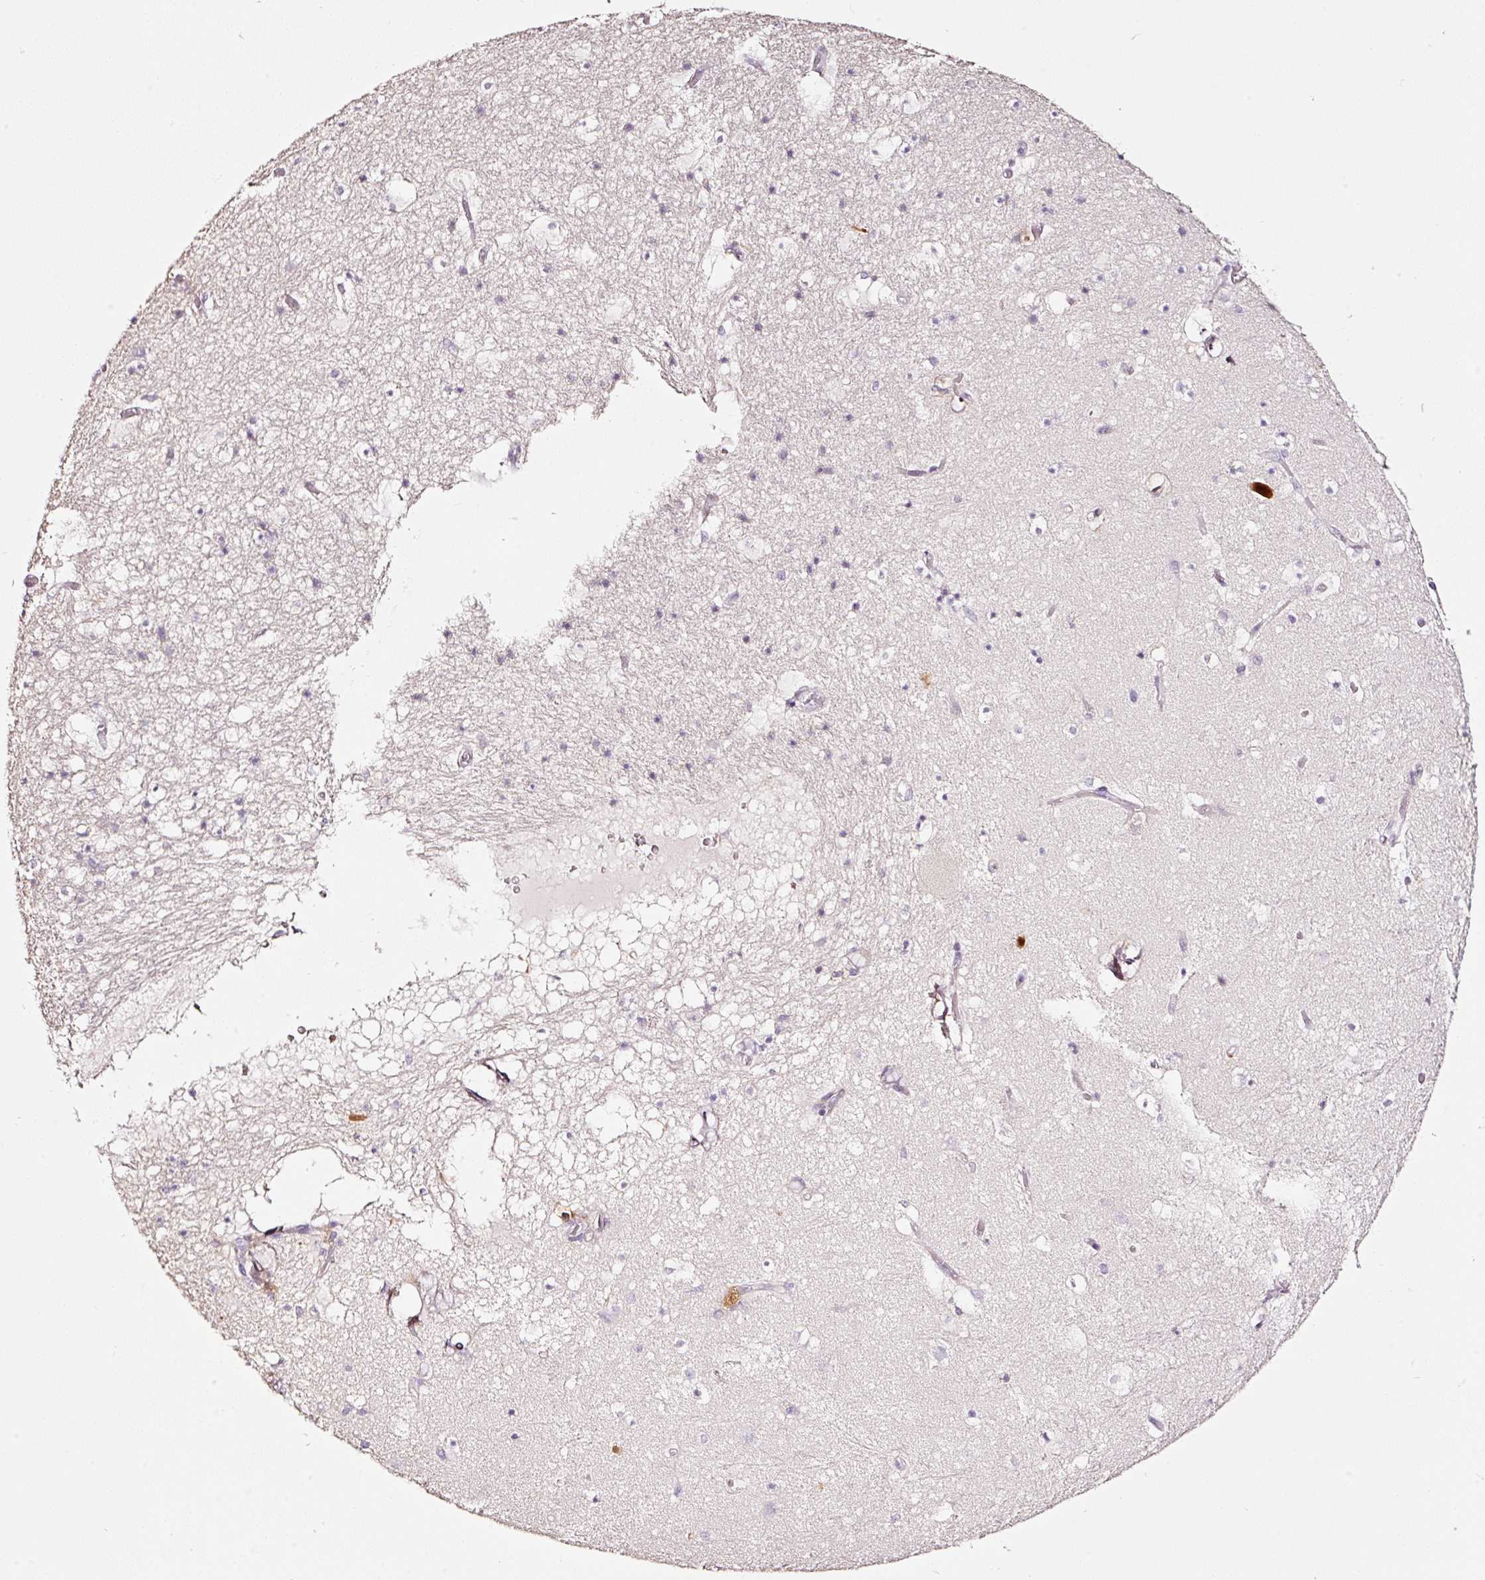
{"staining": {"intensity": "negative", "quantity": "none", "location": "none"}, "tissue": "hippocampus", "cell_type": "Glial cells", "image_type": "normal", "snomed": [{"axis": "morphology", "description": "Normal tissue, NOS"}, {"axis": "topography", "description": "Hippocampus"}], "caption": "Glial cells show no significant expression in normal hippocampus. (DAB immunohistochemistry (IHC) visualized using brightfield microscopy, high magnification).", "gene": "CYB561A3", "patient": {"sex": "female", "age": 52}}